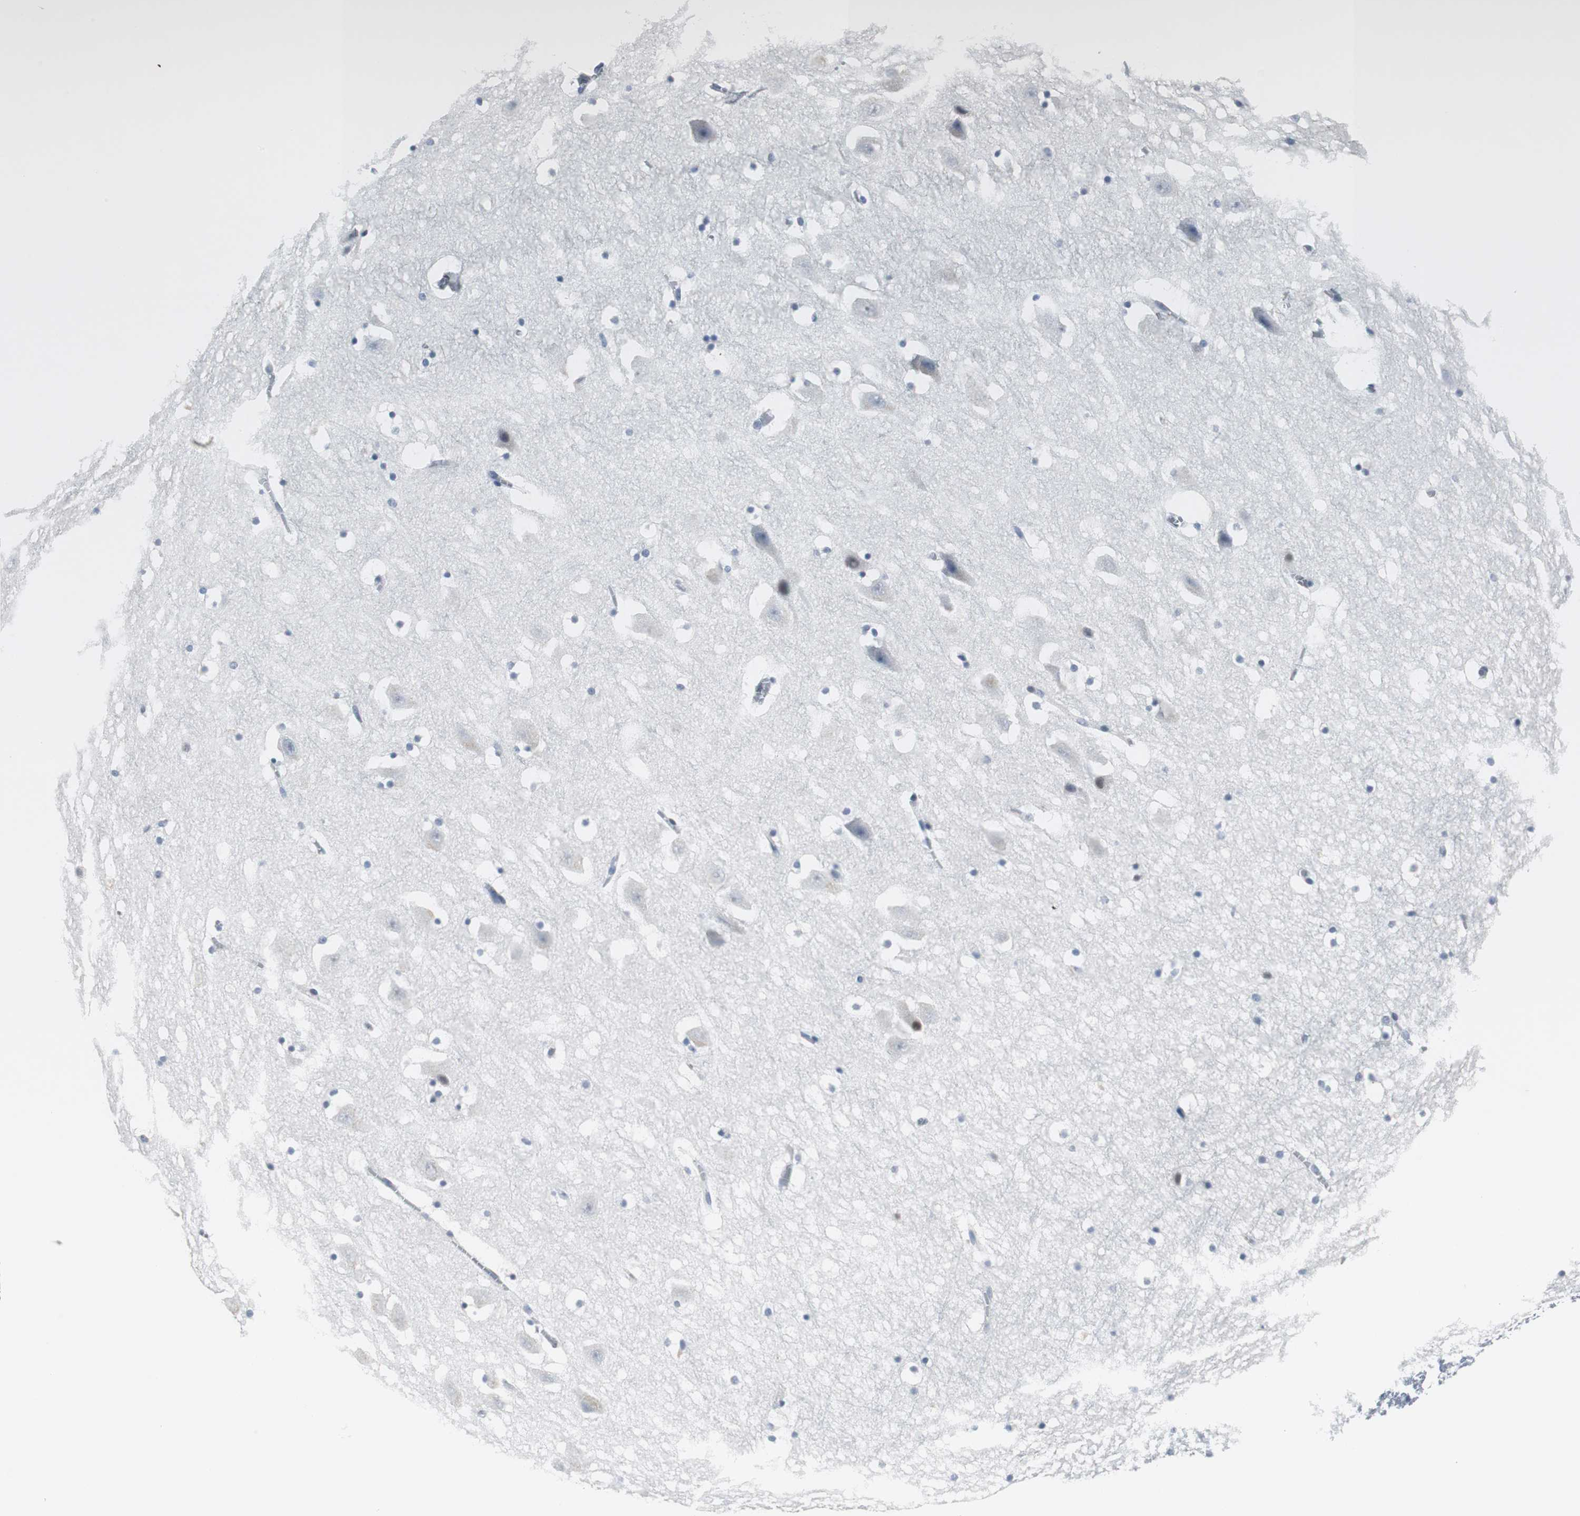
{"staining": {"intensity": "negative", "quantity": "none", "location": "none"}, "tissue": "hippocampus", "cell_type": "Glial cells", "image_type": "normal", "snomed": [{"axis": "morphology", "description": "Normal tissue, NOS"}, {"axis": "topography", "description": "Hippocampus"}], "caption": "The IHC micrograph has no significant expression in glial cells of hippocampus.", "gene": "ELK1", "patient": {"sex": "male", "age": 45}}